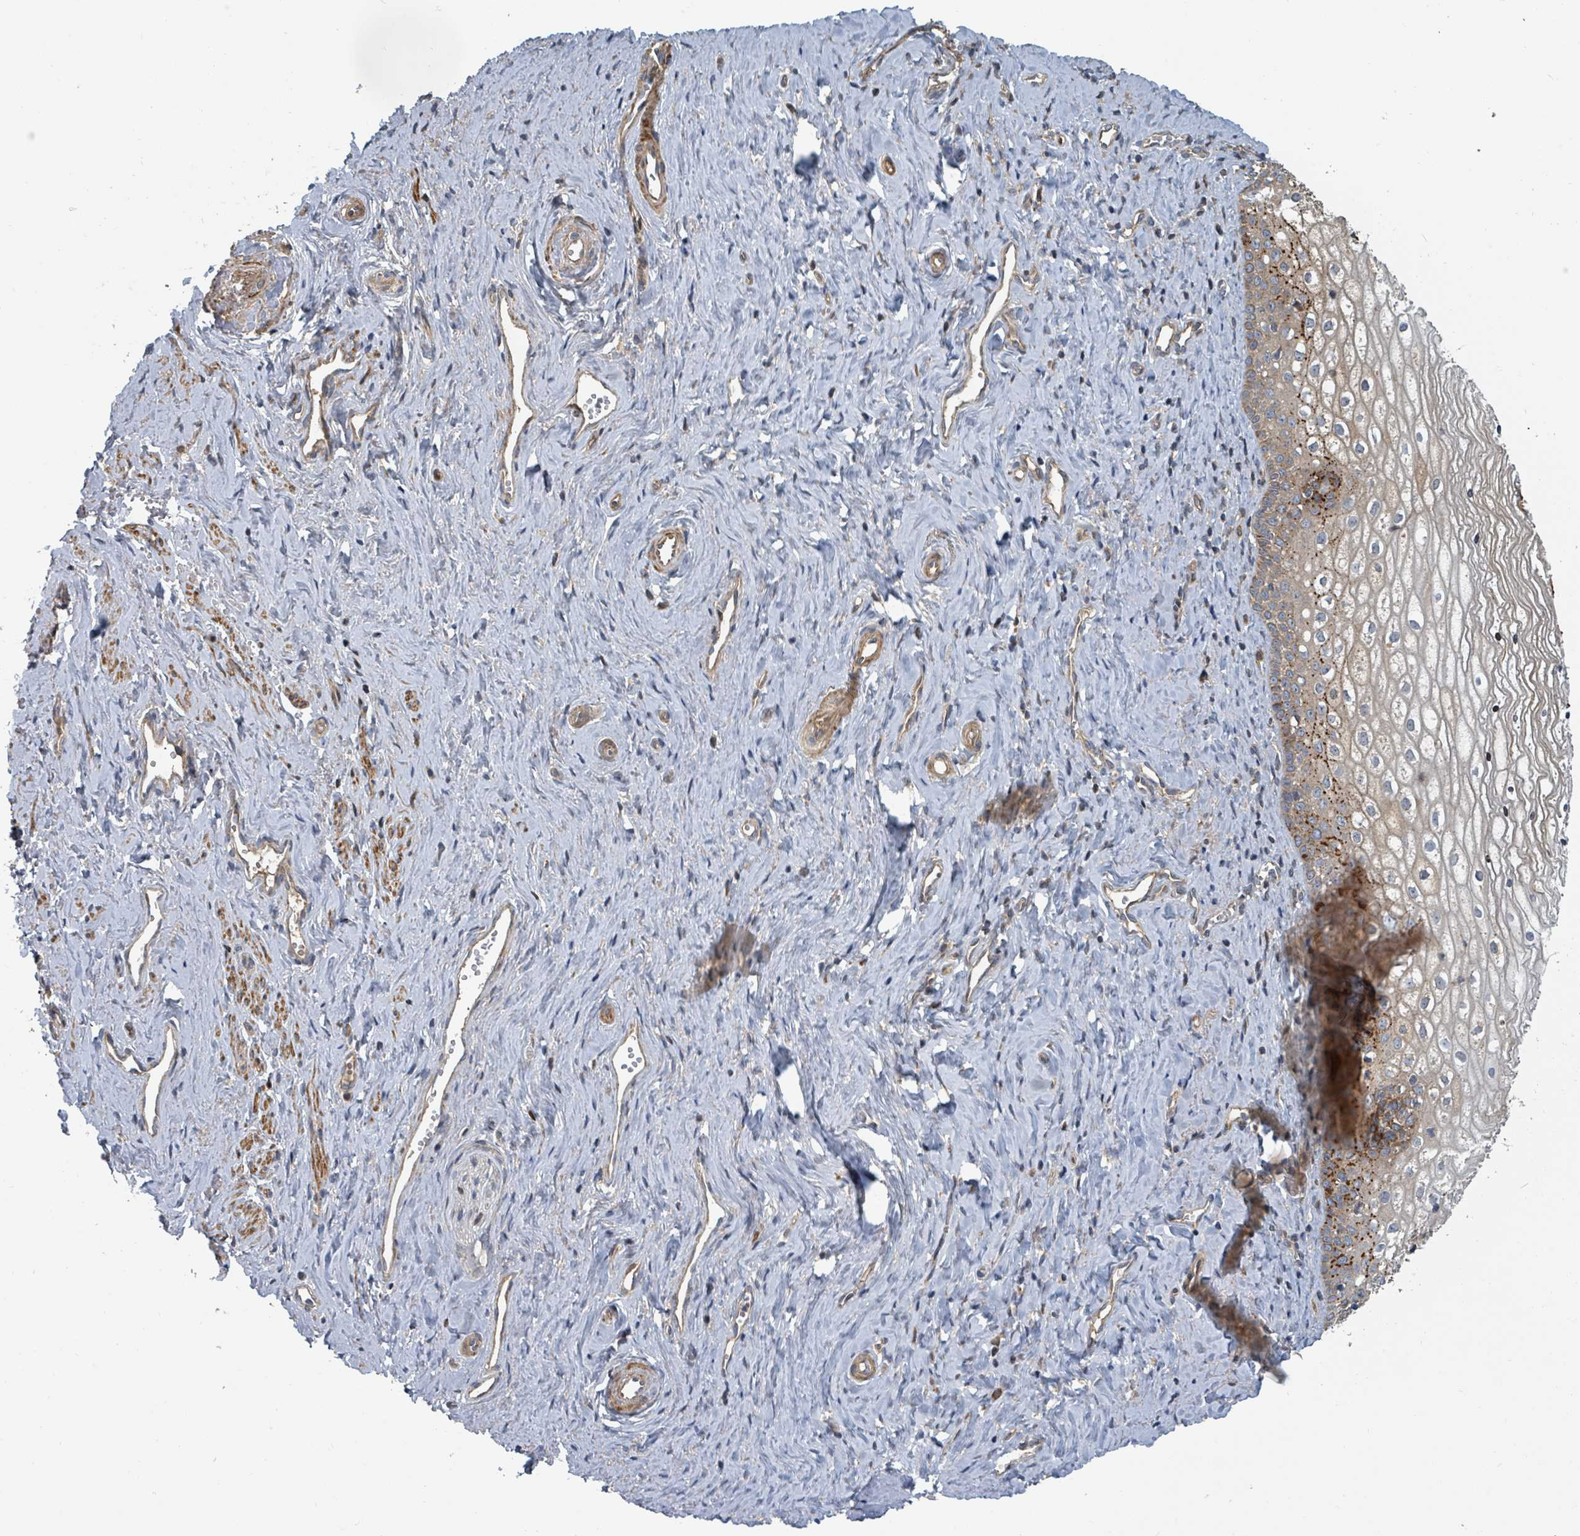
{"staining": {"intensity": "moderate", "quantity": "25%-75%", "location": "cytoplasmic/membranous"}, "tissue": "vagina", "cell_type": "Squamous epithelial cells", "image_type": "normal", "snomed": [{"axis": "morphology", "description": "Normal tissue, NOS"}, {"axis": "topography", "description": "Vagina"}], "caption": "Approximately 25%-75% of squamous epithelial cells in normal human vagina demonstrate moderate cytoplasmic/membranous protein staining as visualized by brown immunohistochemical staining.", "gene": "DPM1", "patient": {"sex": "female", "age": 59}}